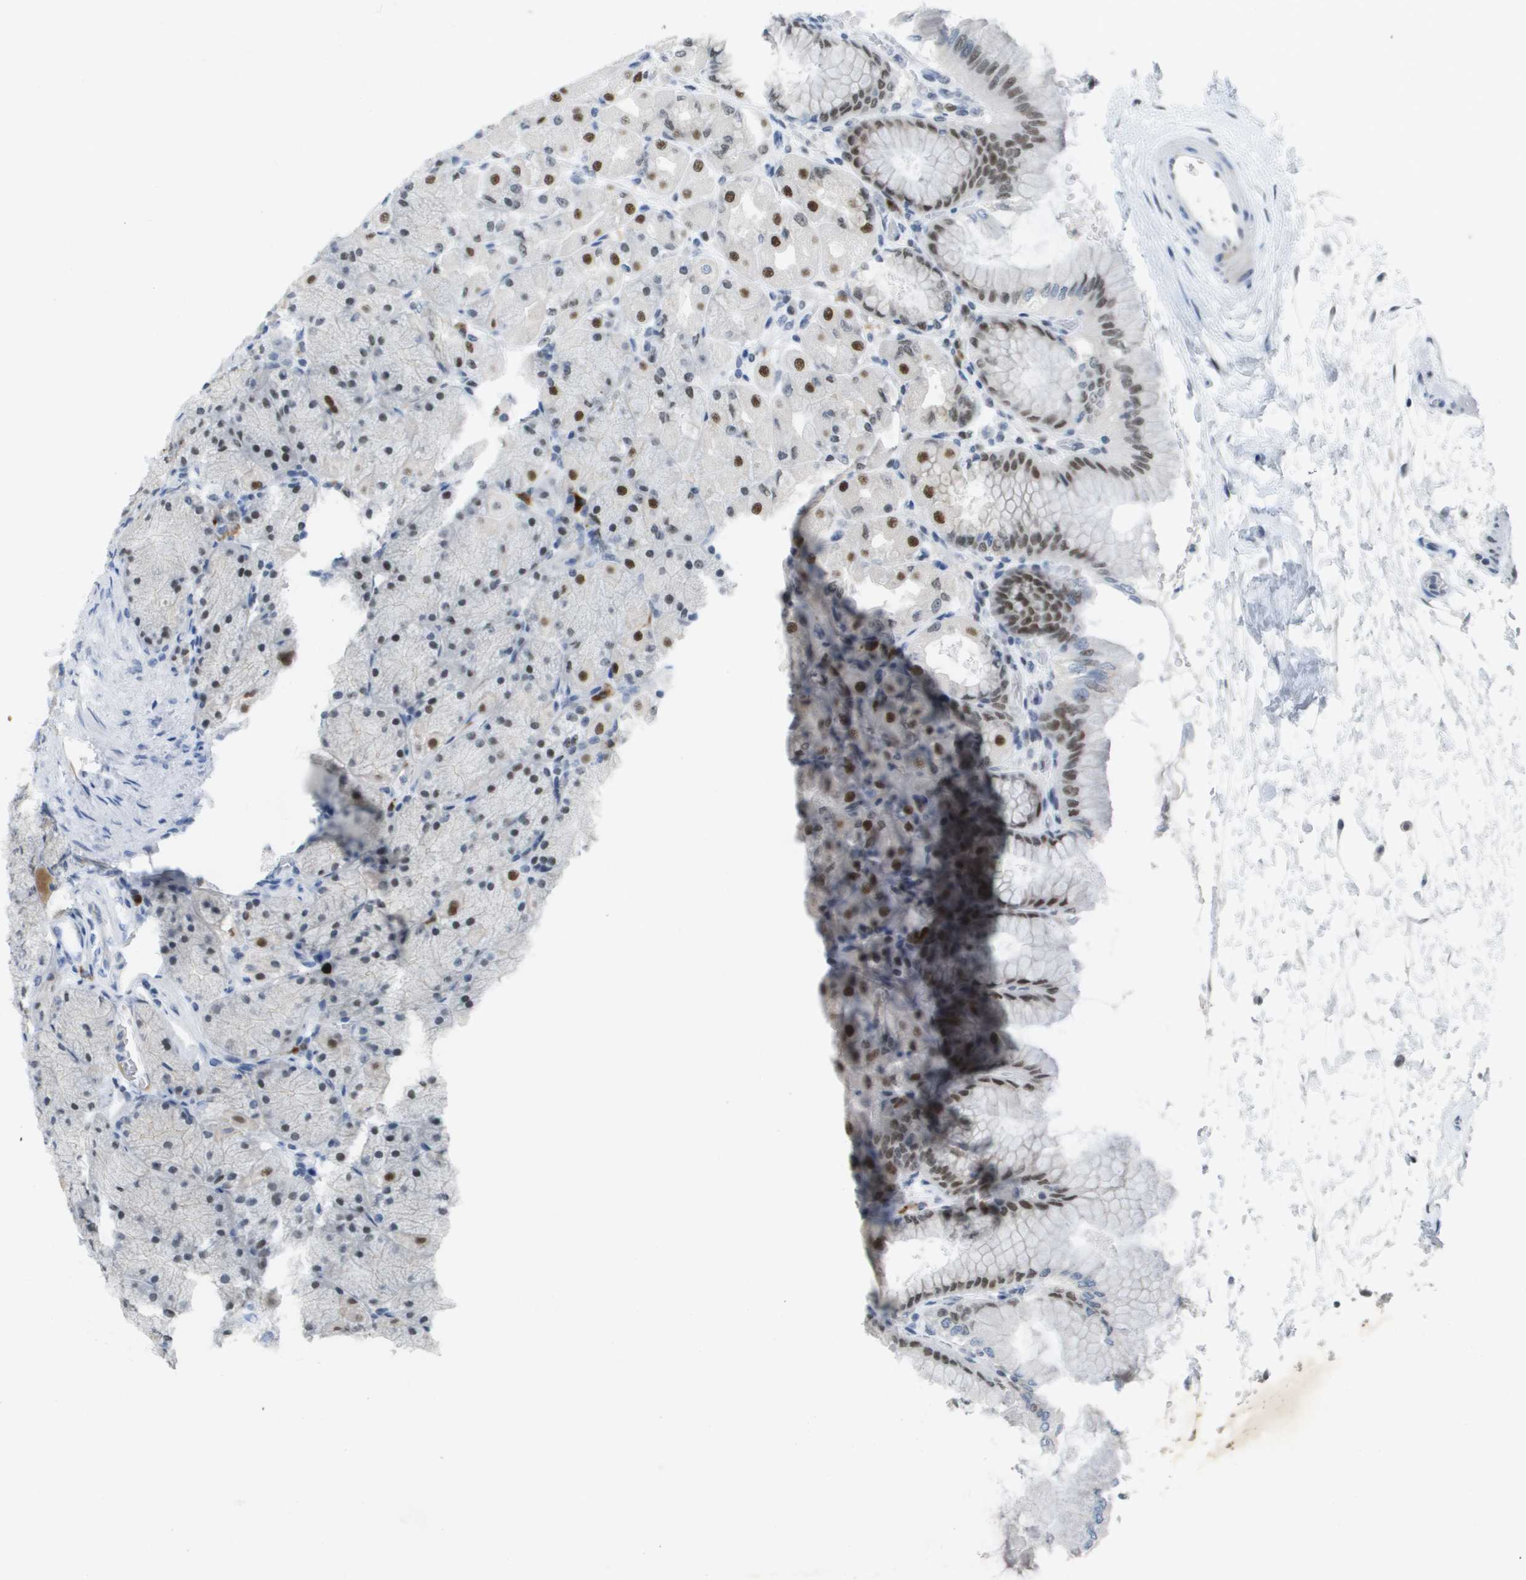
{"staining": {"intensity": "strong", "quantity": "25%-75%", "location": "nuclear"}, "tissue": "stomach", "cell_type": "Glandular cells", "image_type": "normal", "snomed": [{"axis": "morphology", "description": "Normal tissue, NOS"}, {"axis": "topography", "description": "Stomach, upper"}], "caption": "Stomach stained with immunohistochemistry shows strong nuclear expression in about 25%-75% of glandular cells.", "gene": "TP53RK", "patient": {"sex": "female", "age": 56}}